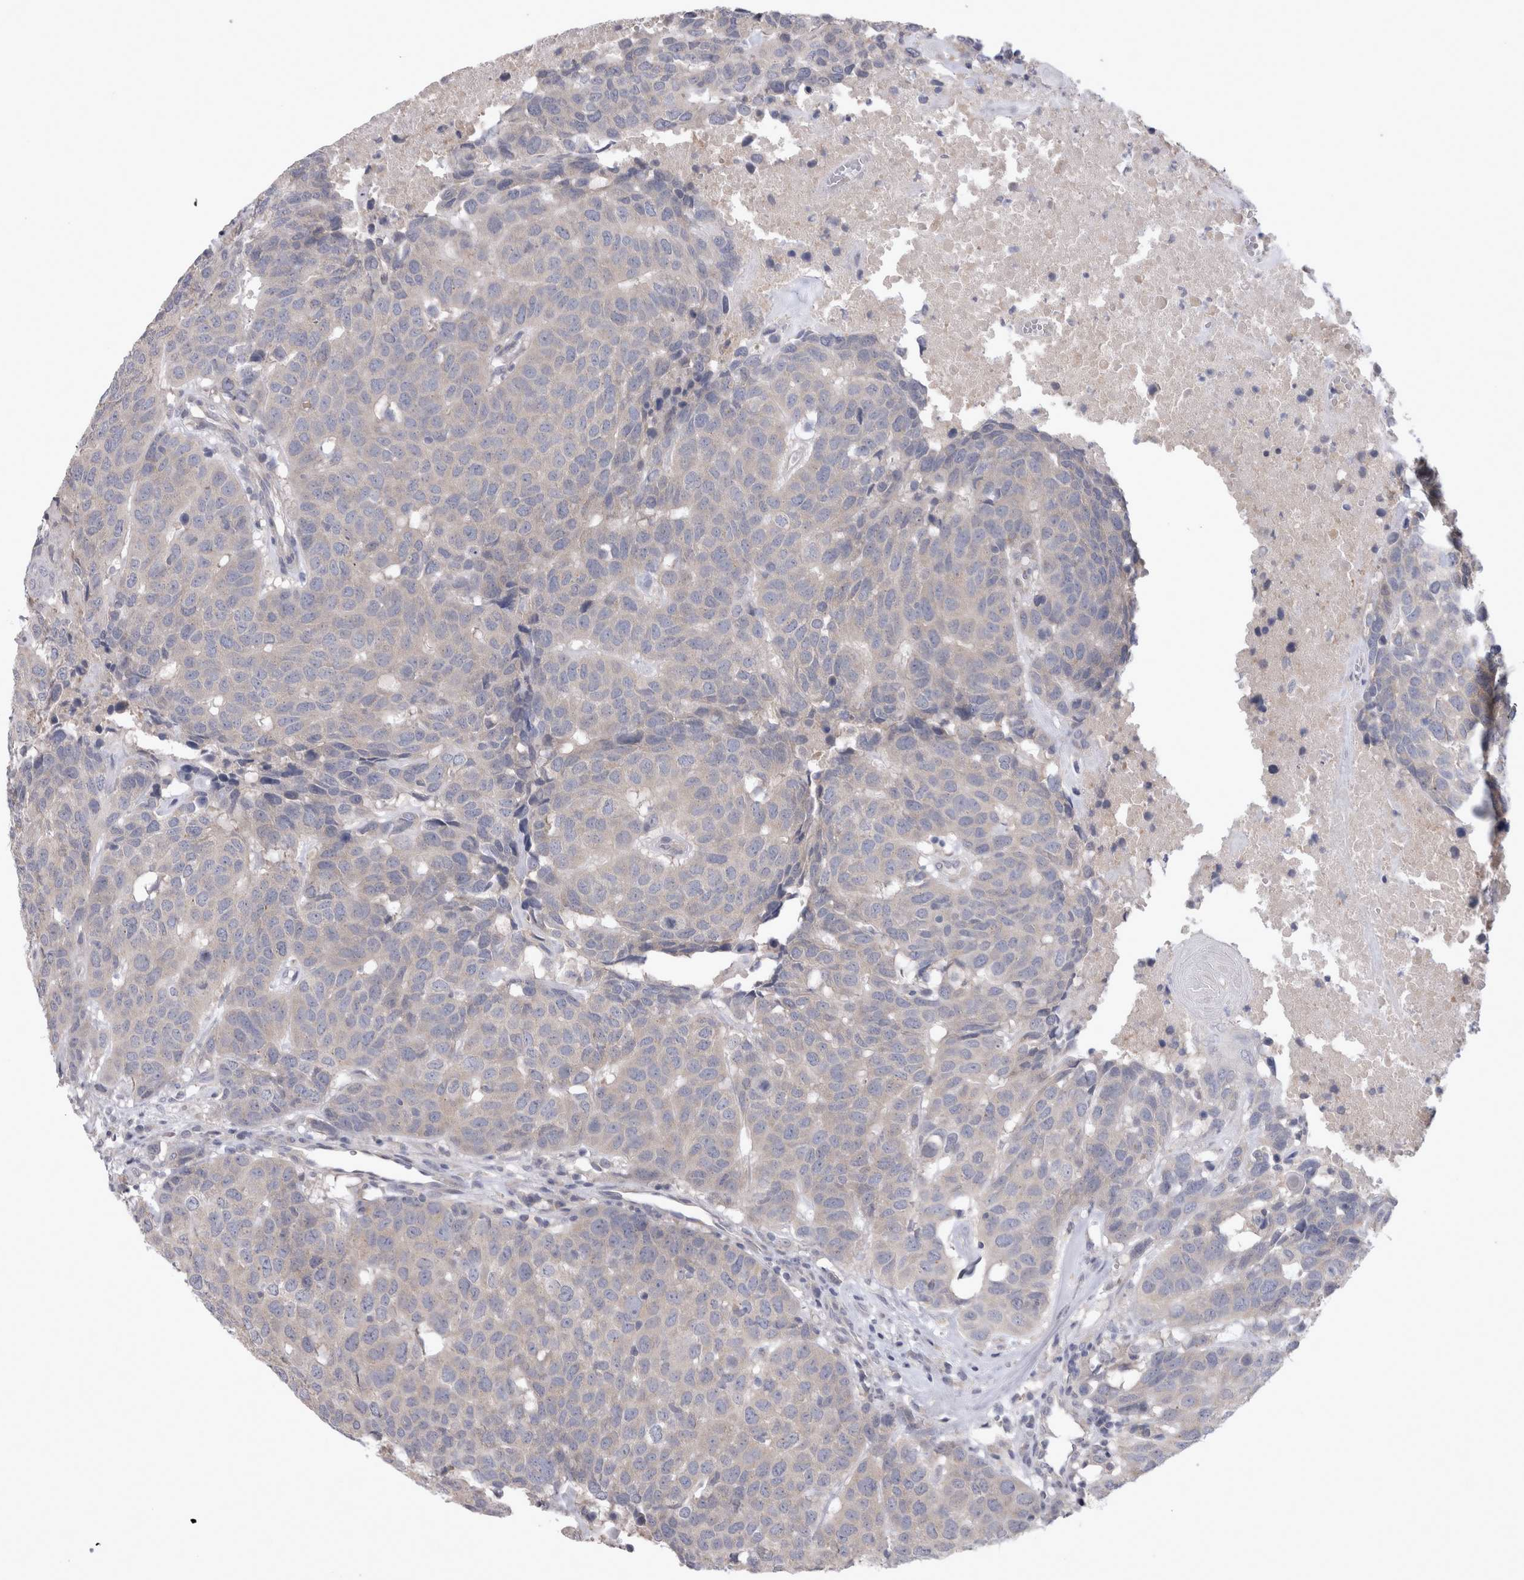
{"staining": {"intensity": "negative", "quantity": "none", "location": "none"}, "tissue": "head and neck cancer", "cell_type": "Tumor cells", "image_type": "cancer", "snomed": [{"axis": "morphology", "description": "Squamous cell carcinoma, NOS"}, {"axis": "topography", "description": "Head-Neck"}], "caption": "This micrograph is of head and neck squamous cell carcinoma stained with IHC to label a protein in brown with the nuclei are counter-stained blue. There is no expression in tumor cells.", "gene": "LRRC40", "patient": {"sex": "male", "age": 66}}